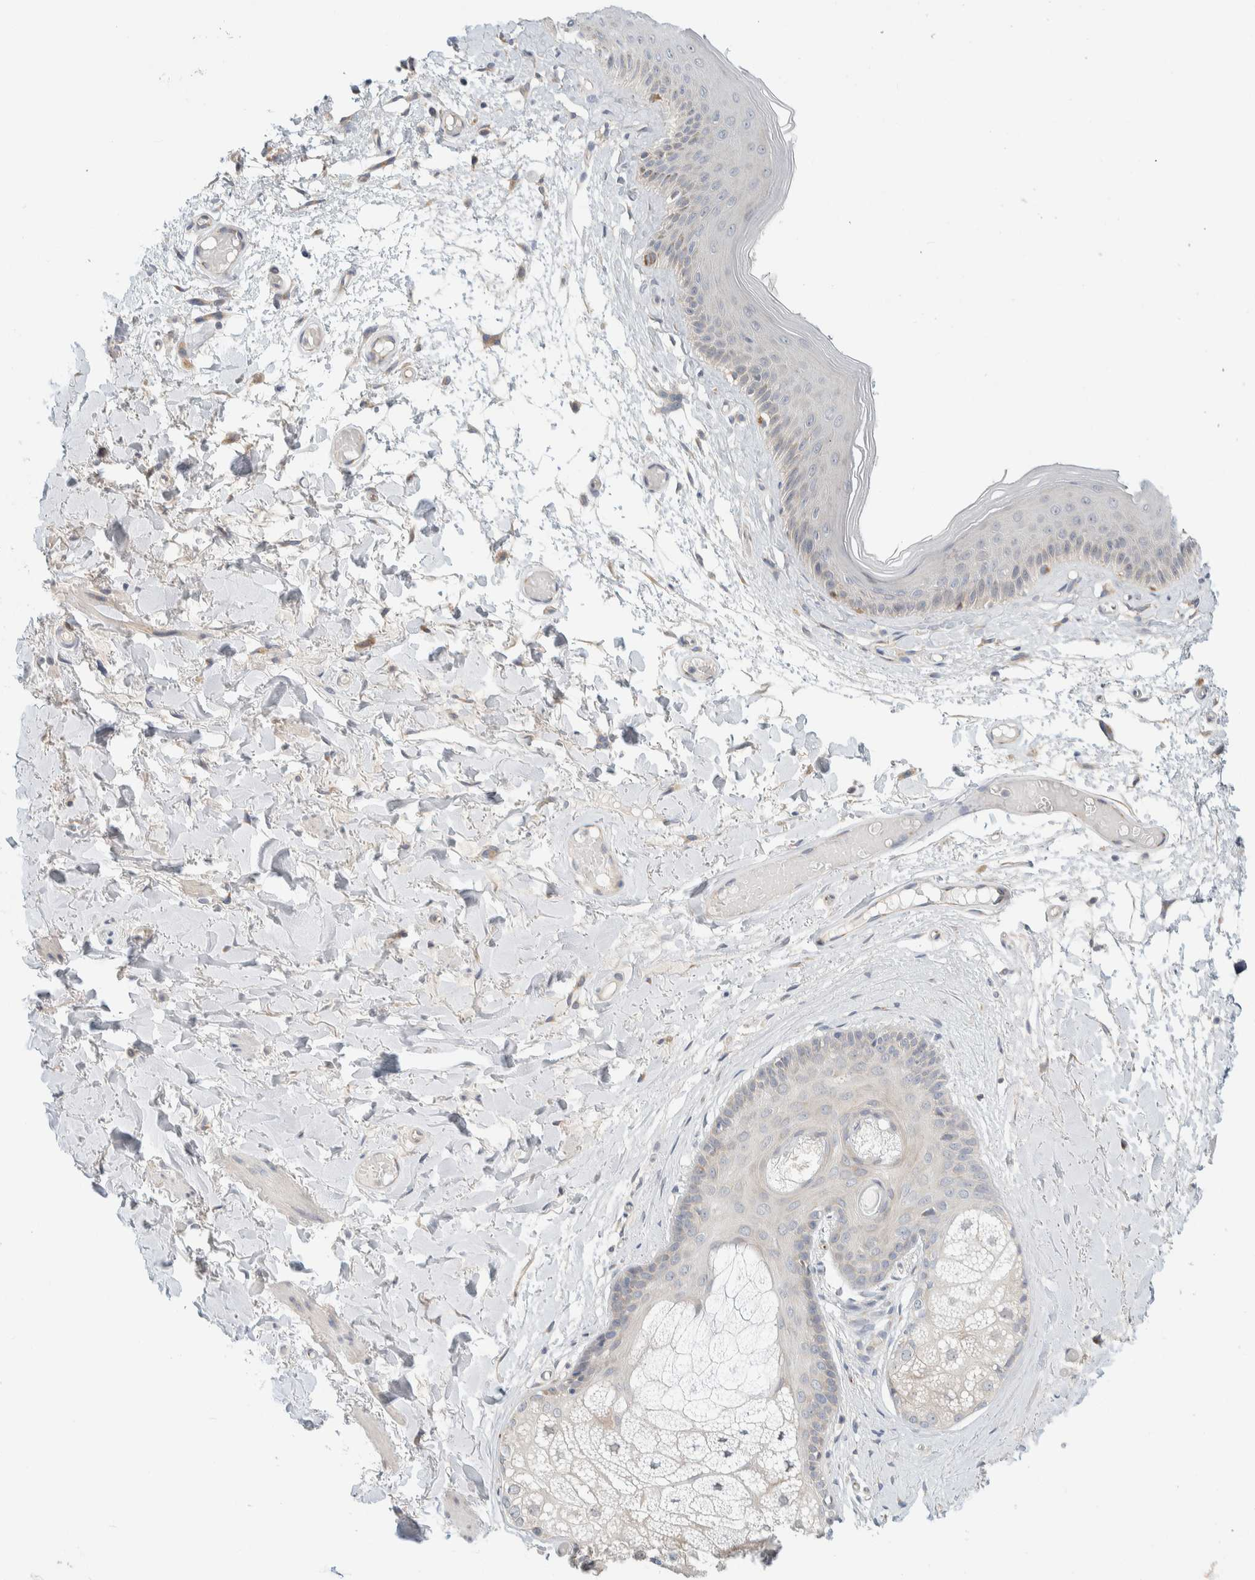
{"staining": {"intensity": "moderate", "quantity": "<25%", "location": "cytoplasmic/membranous"}, "tissue": "skin", "cell_type": "Epidermal cells", "image_type": "normal", "snomed": [{"axis": "morphology", "description": "Normal tissue, NOS"}, {"axis": "topography", "description": "Vulva"}], "caption": "IHC image of unremarkable skin: skin stained using IHC exhibits low levels of moderate protein expression localized specifically in the cytoplasmic/membranous of epidermal cells, appearing as a cytoplasmic/membranous brown color.", "gene": "TMEM184B", "patient": {"sex": "female", "age": 73}}